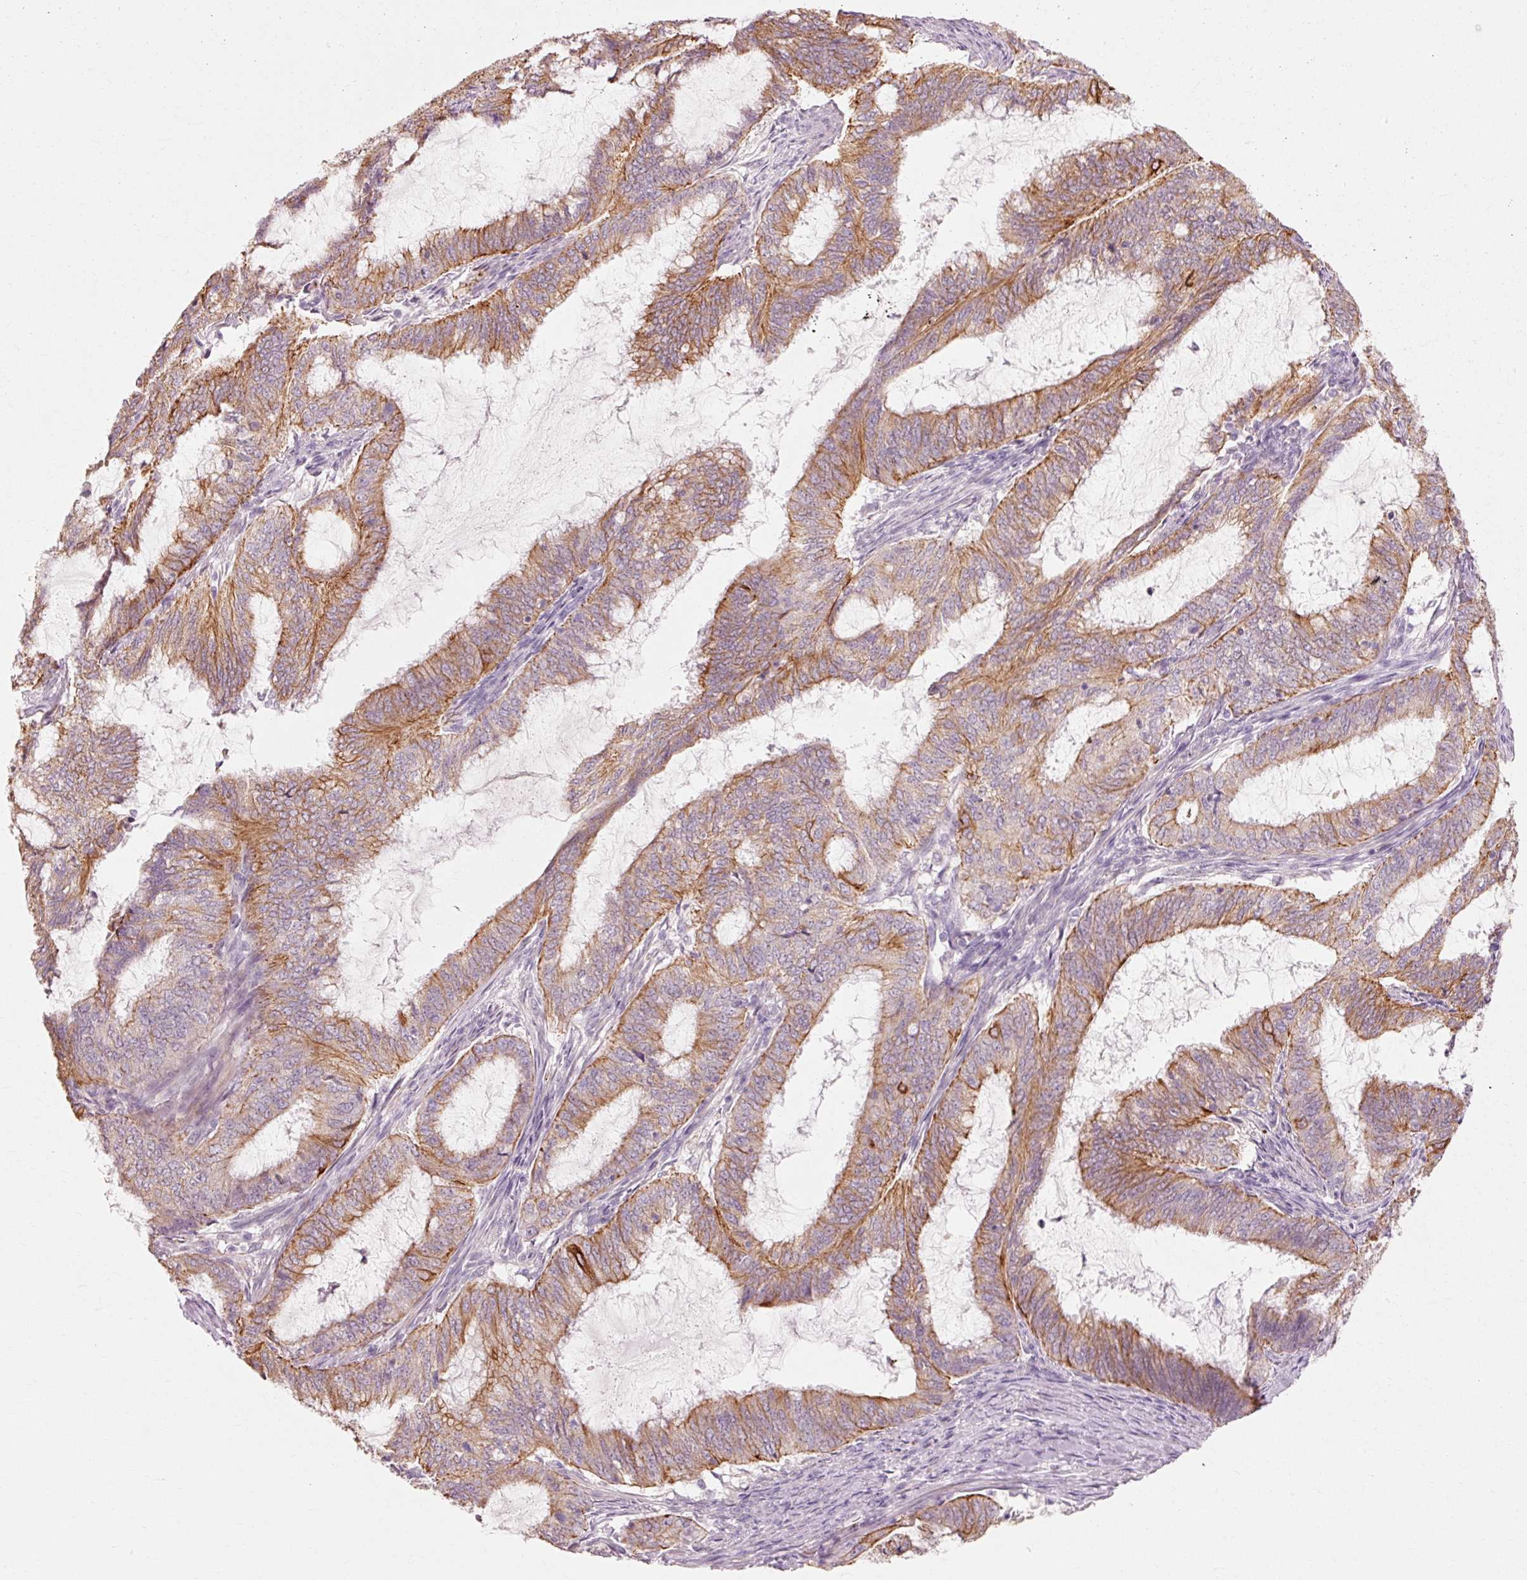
{"staining": {"intensity": "moderate", "quantity": ">75%", "location": "cytoplasmic/membranous"}, "tissue": "endometrial cancer", "cell_type": "Tumor cells", "image_type": "cancer", "snomed": [{"axis": "morphology", "description": "Adenocarcinoma, NOS"}, {"axis": "topography", "description": "Endometrium"}], "caption": "Protein expression analysis of human endometrial cancer reveals moderate cytoplasmic/membranous positivity in approximately >75% of tumor cells.", "gene": "TRIM73", "patient": {"sex": "female", "age": 51}}